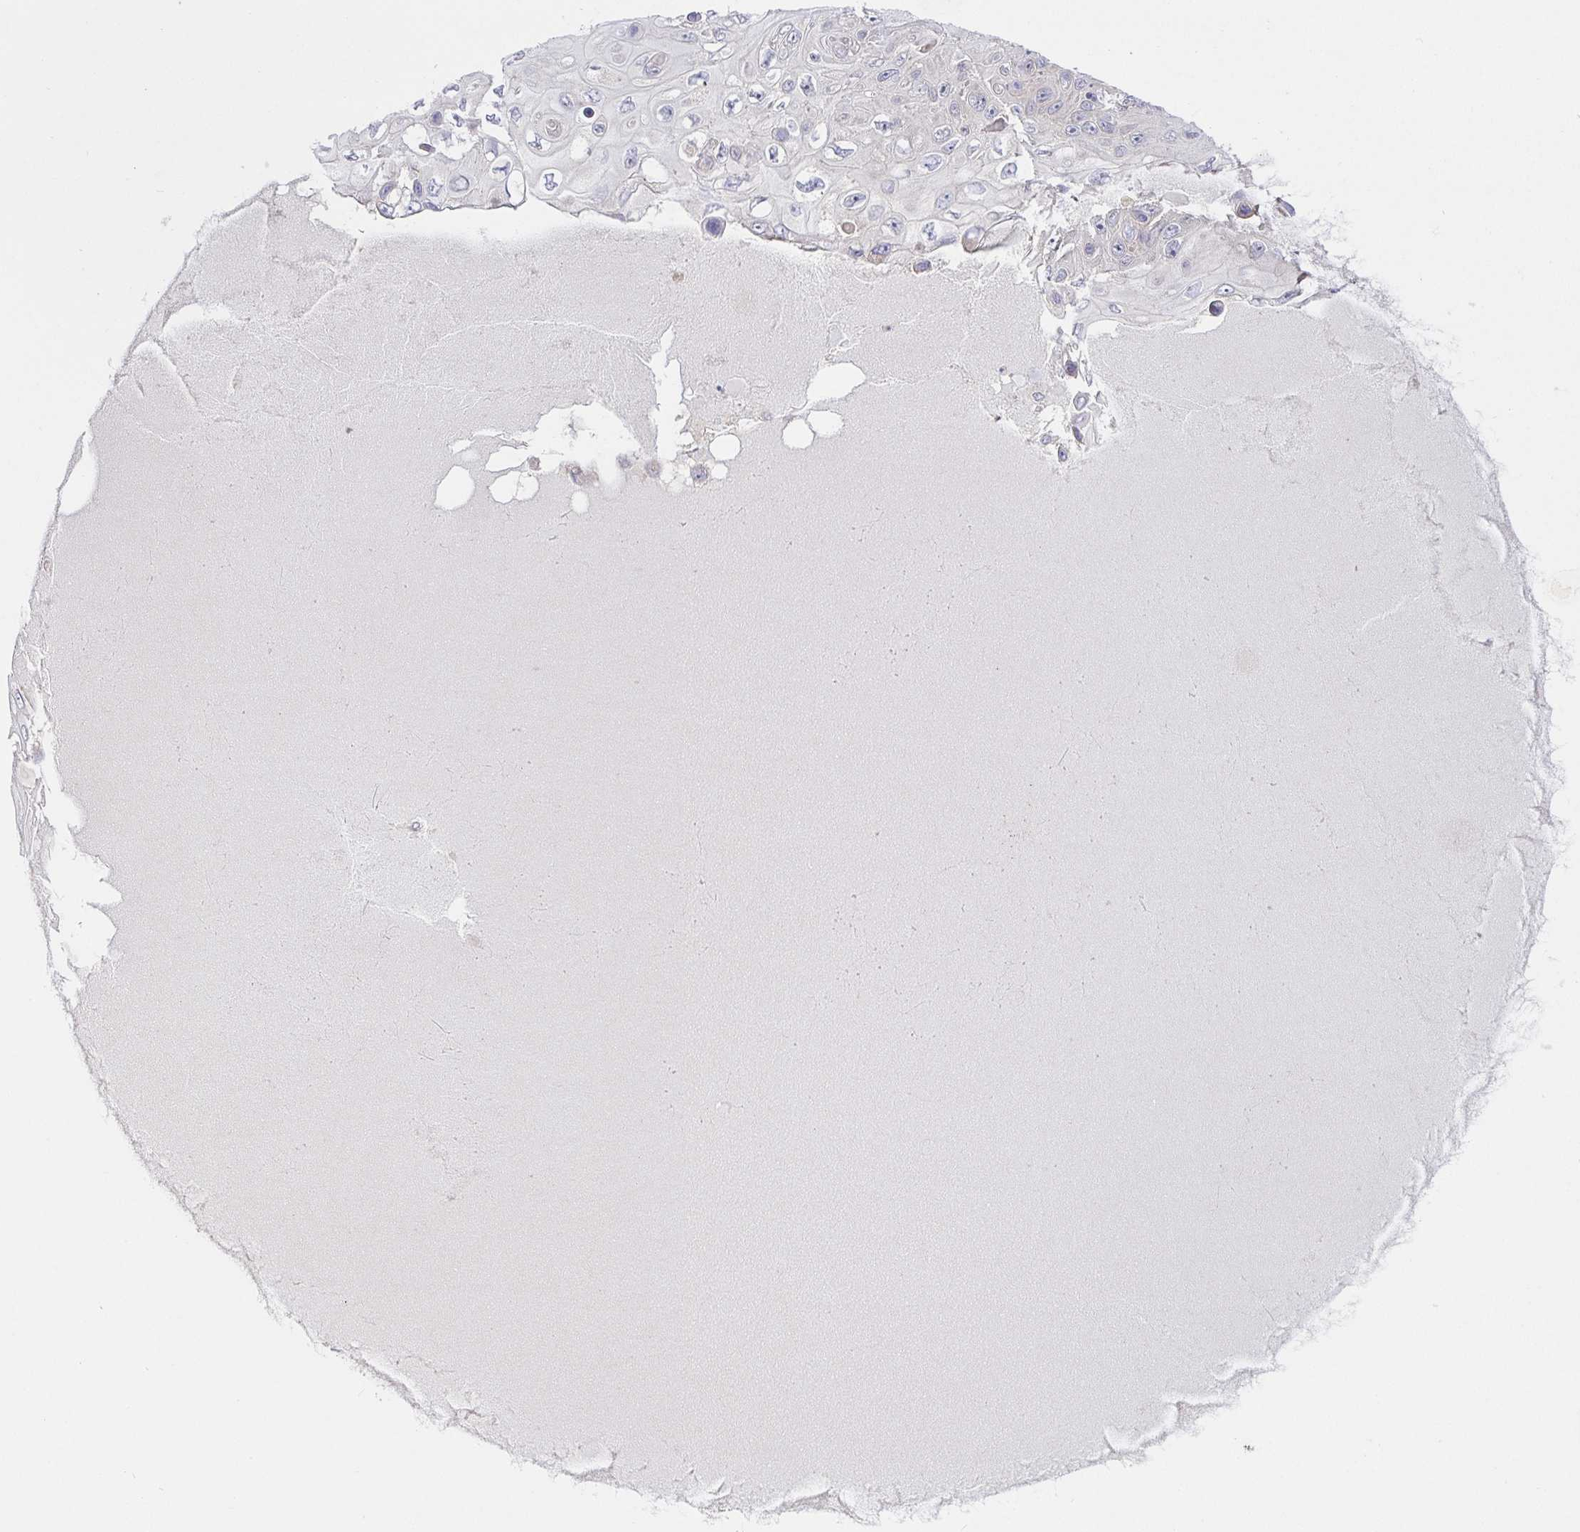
{"staining": {"intensity": "negative", "quantity": "none", "location": "none"}, "tissue": "skin cancer", "cell_type": "Tumor cells", "image_type": "cancer", "snomed": [{"axis": "morphology", "description": "Squamous cell carcinoma, NOS"}, {"axis": "topography", "description": "Skin"}], "caption": "Immunohistochemical staining of human skin cancer (squamous cell carcinoma) displays no significant expression in tumor cells.", "gene": "ZDHHC11", "patient": {"sex": "male", "age": 82}}